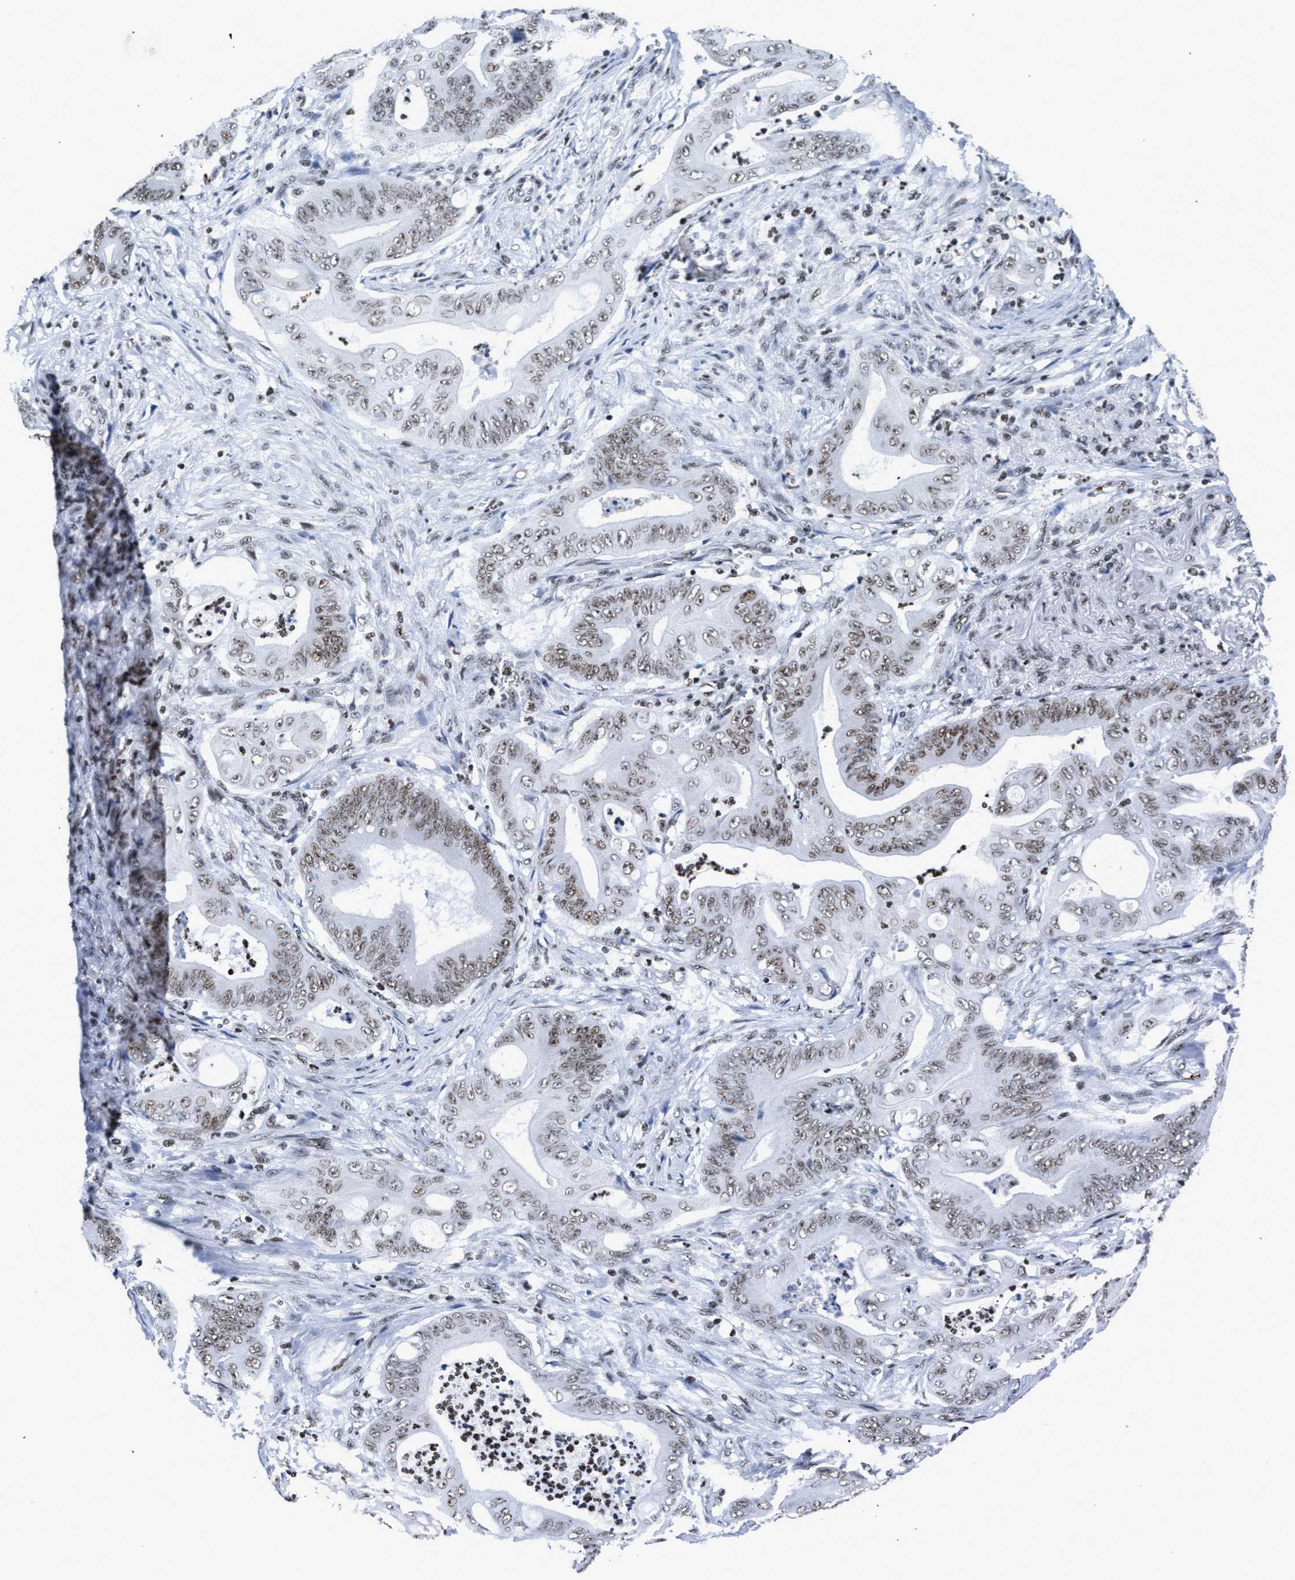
{"staining": {"intensity": "weak", "quantity": ">75%", "location": "nuclear"}, "tissue": "stomach cancer", "cell_type": "Tumor cells", "image_type": "cancer", "snomed": [{"axis": "morphology", "description": "Adenocarcinoma, NOS"}, {"axis": "topography", "description": "Stomach"}], "caption": "The micrograph exhibits immunohistochemical staining of stomach adenocarcinoma. There is weak nuclear positivity is seen in about >75% of tumor cells.", "gene": "RAD21", "patient": {"sex": "female", "age": 73}}